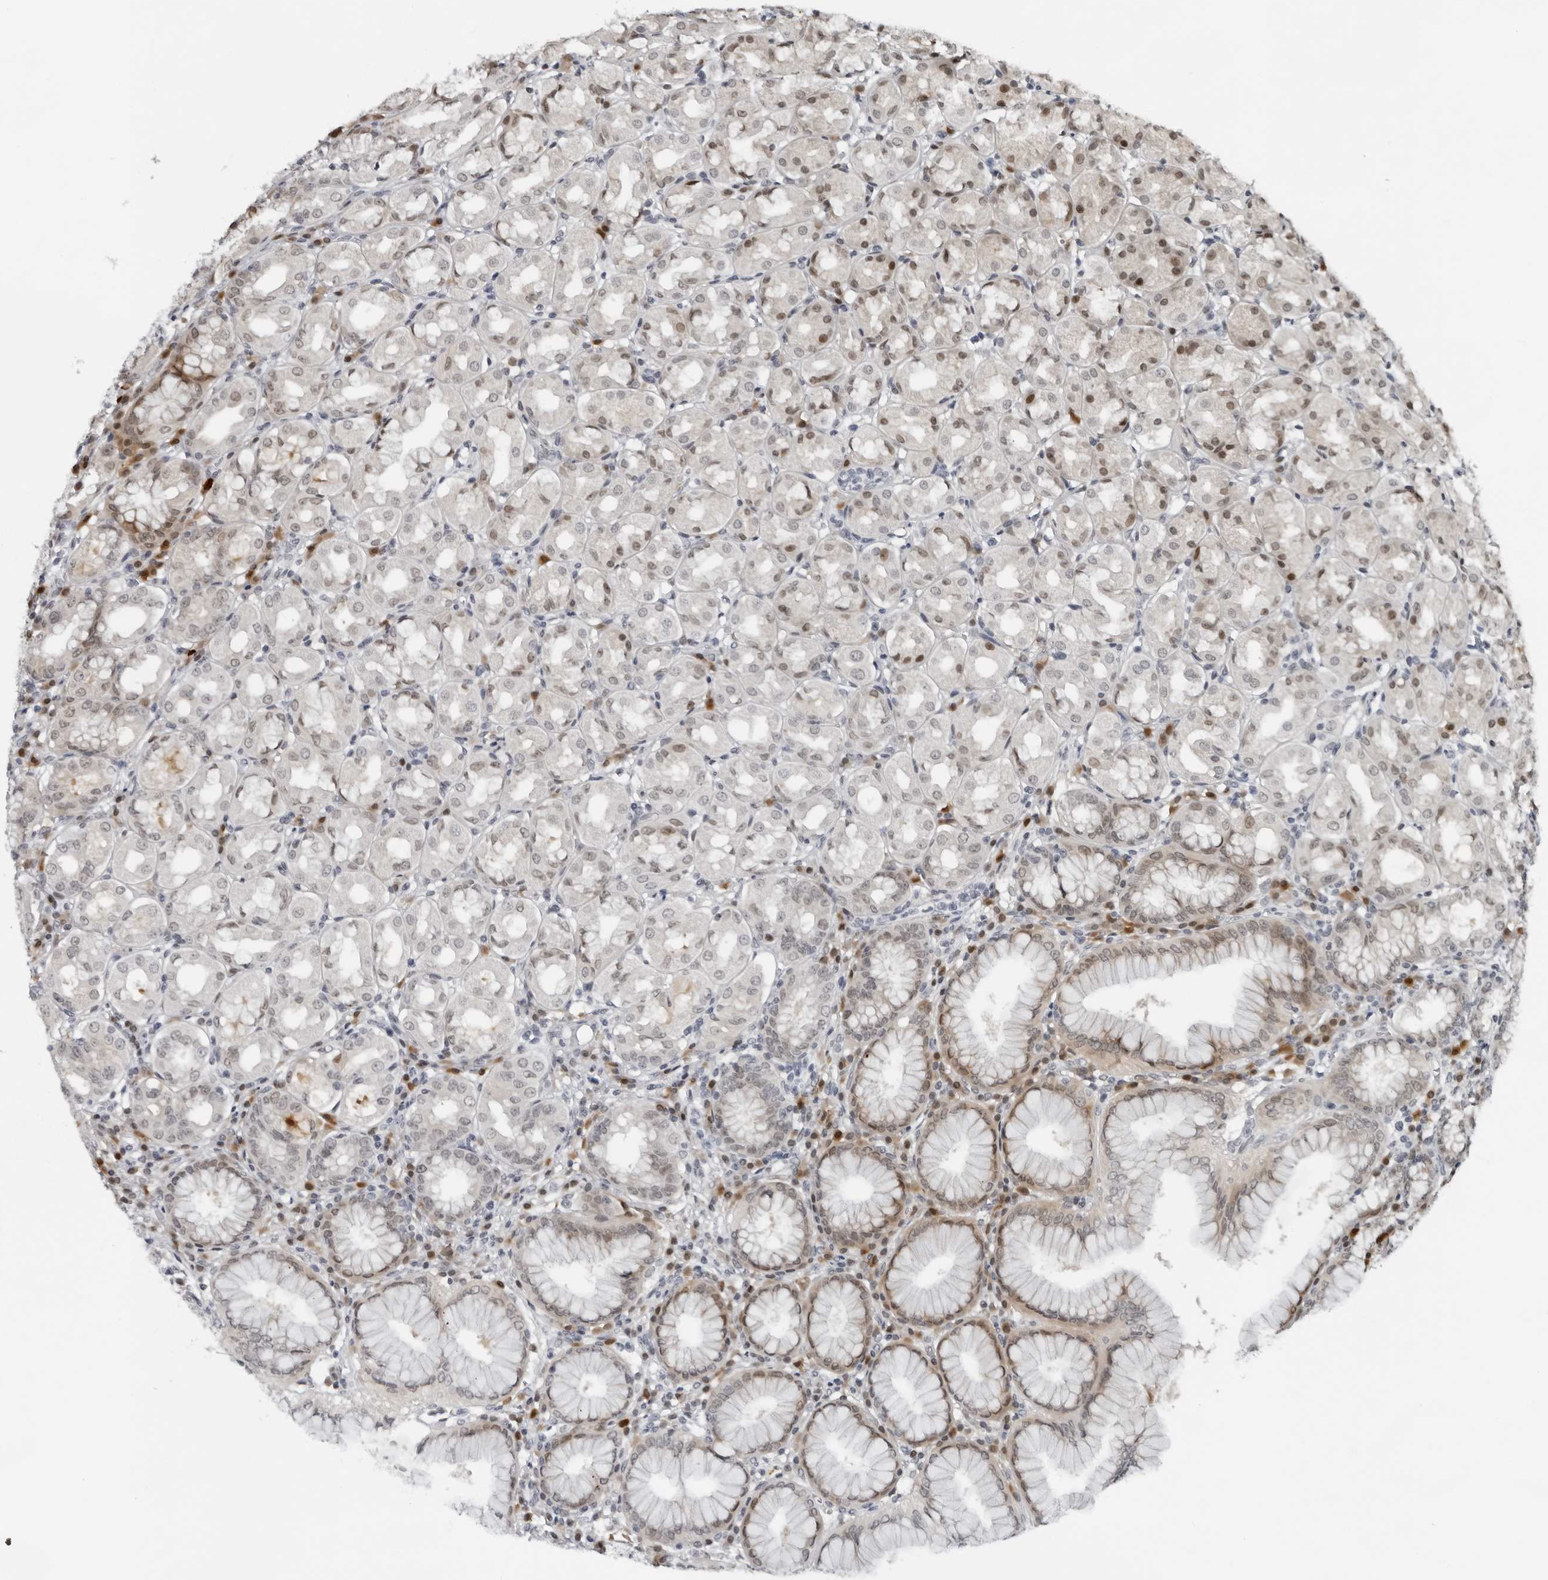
{"staining": {"intensity": "moderate", "quantity": "<25%", "location": "nuclear"}, "tissue": "stomach", "cell_type": "Glandular cells", "image_type": "normal", "snomed": [{"axis": "morphology", "description": "Normal tissue, NOS"}, {"axis": "topography", "description": "Stomach"}, {"axis": "topography", "description": "Stomach, lower"}], "caption": "Human stomach stained with a brown dye shows moderate nuclear positive positivity in approximately <25% of glandular cells.", "gene": "PPP1R42", "patient": {"sex": "female", "age": 56}}